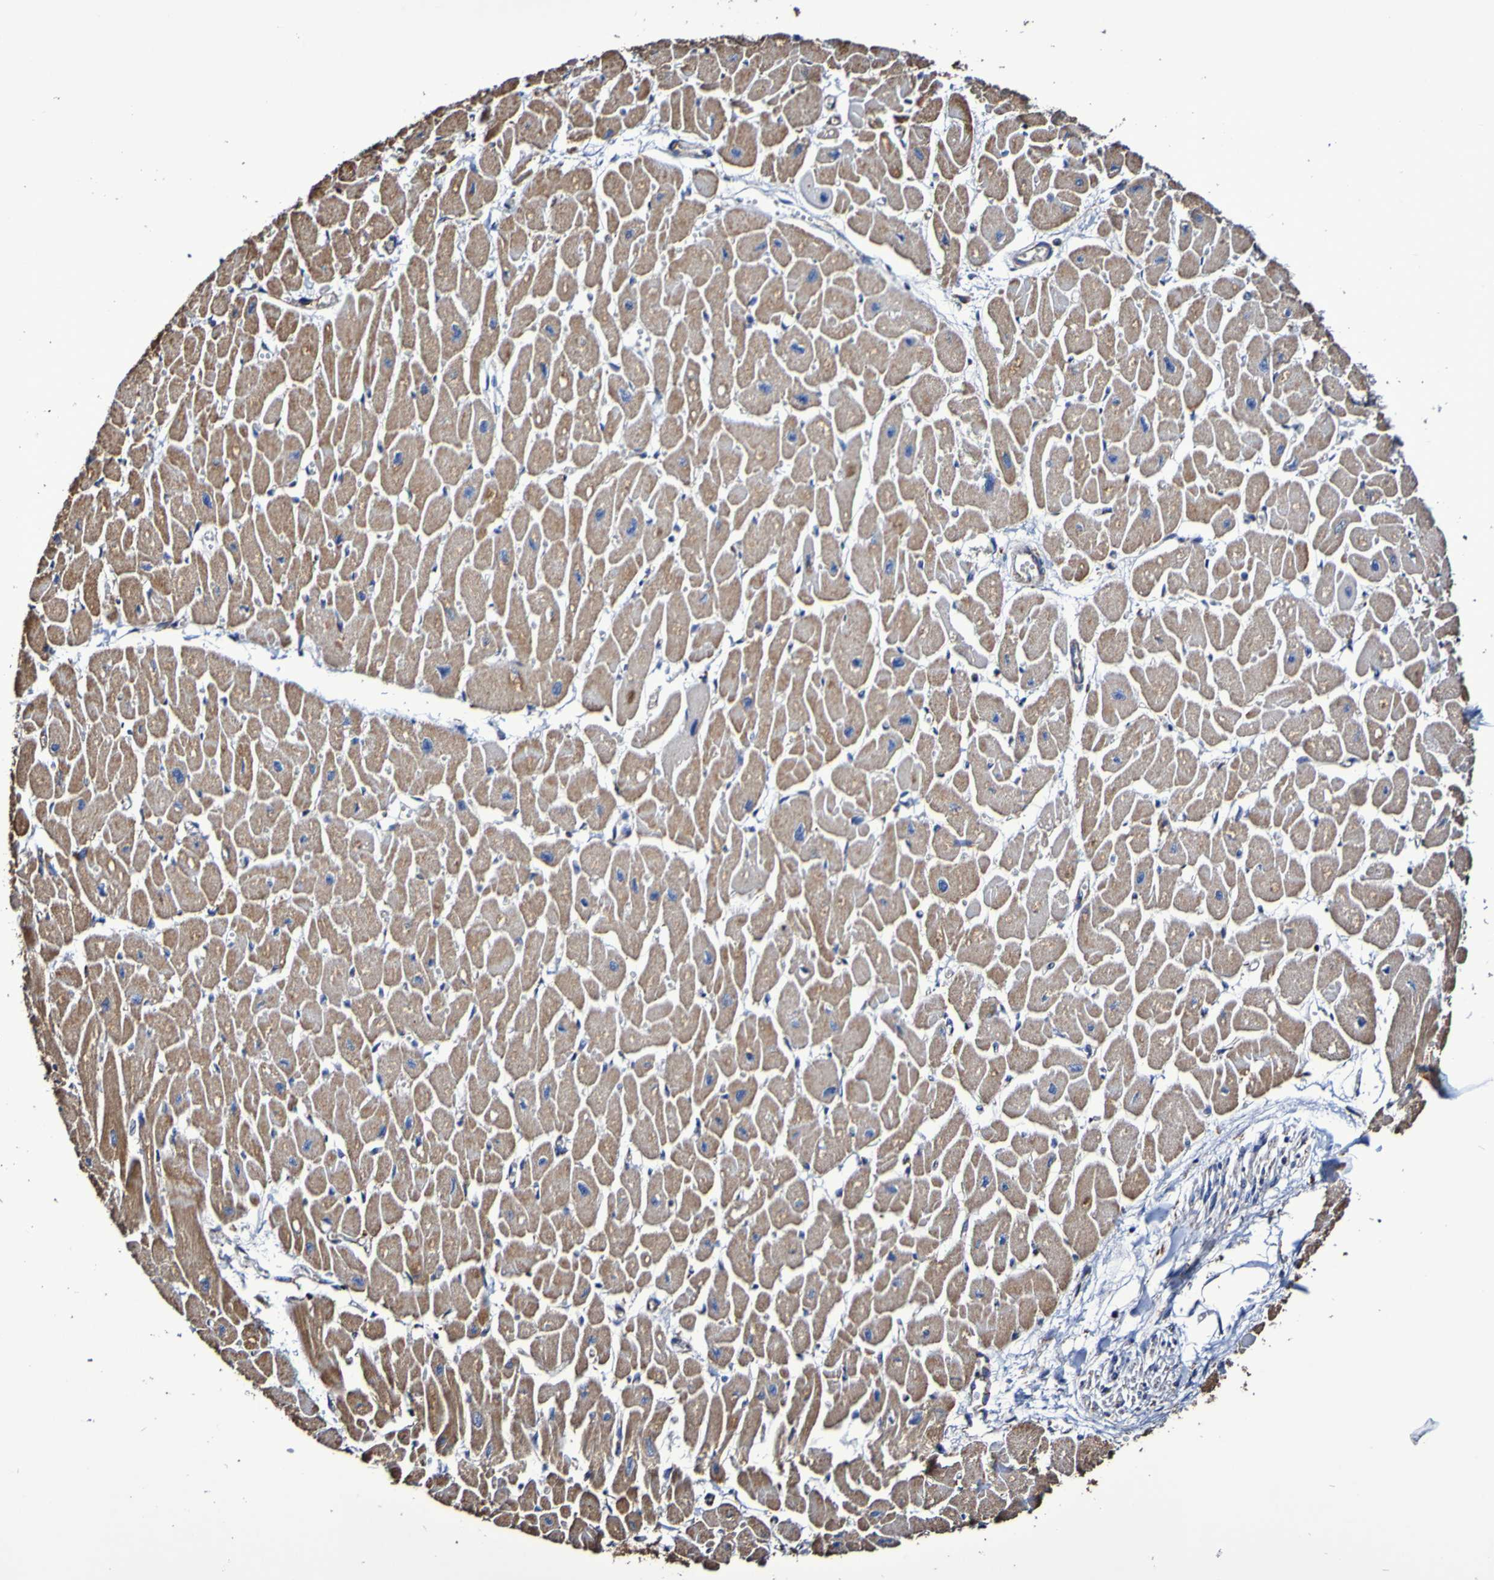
{"staining": {"intensity": "moderate", "quantity": ">75%", "location": "cytoplasmic/membranous"}, "tissue": "heart muscle", "cell_type": "Cardiomyocytes", "image_type": "normal", "snomed": [{"axis": "morphology", "description": "Normal tissue, NOS"}, {"axis": "topography", "description": "Heart"}], "caption": "This micrograph exhibits normal heart muscle stained with immunohistochemistry (IHC) to label a protein in brown. The cytoplasmic/membranous of cardiomyocytes show moderate positivity for the protein. Nuclei are counter-stained blue.", "gene": "IL18R1", "patient": {"sex": "female", "age": 54}}